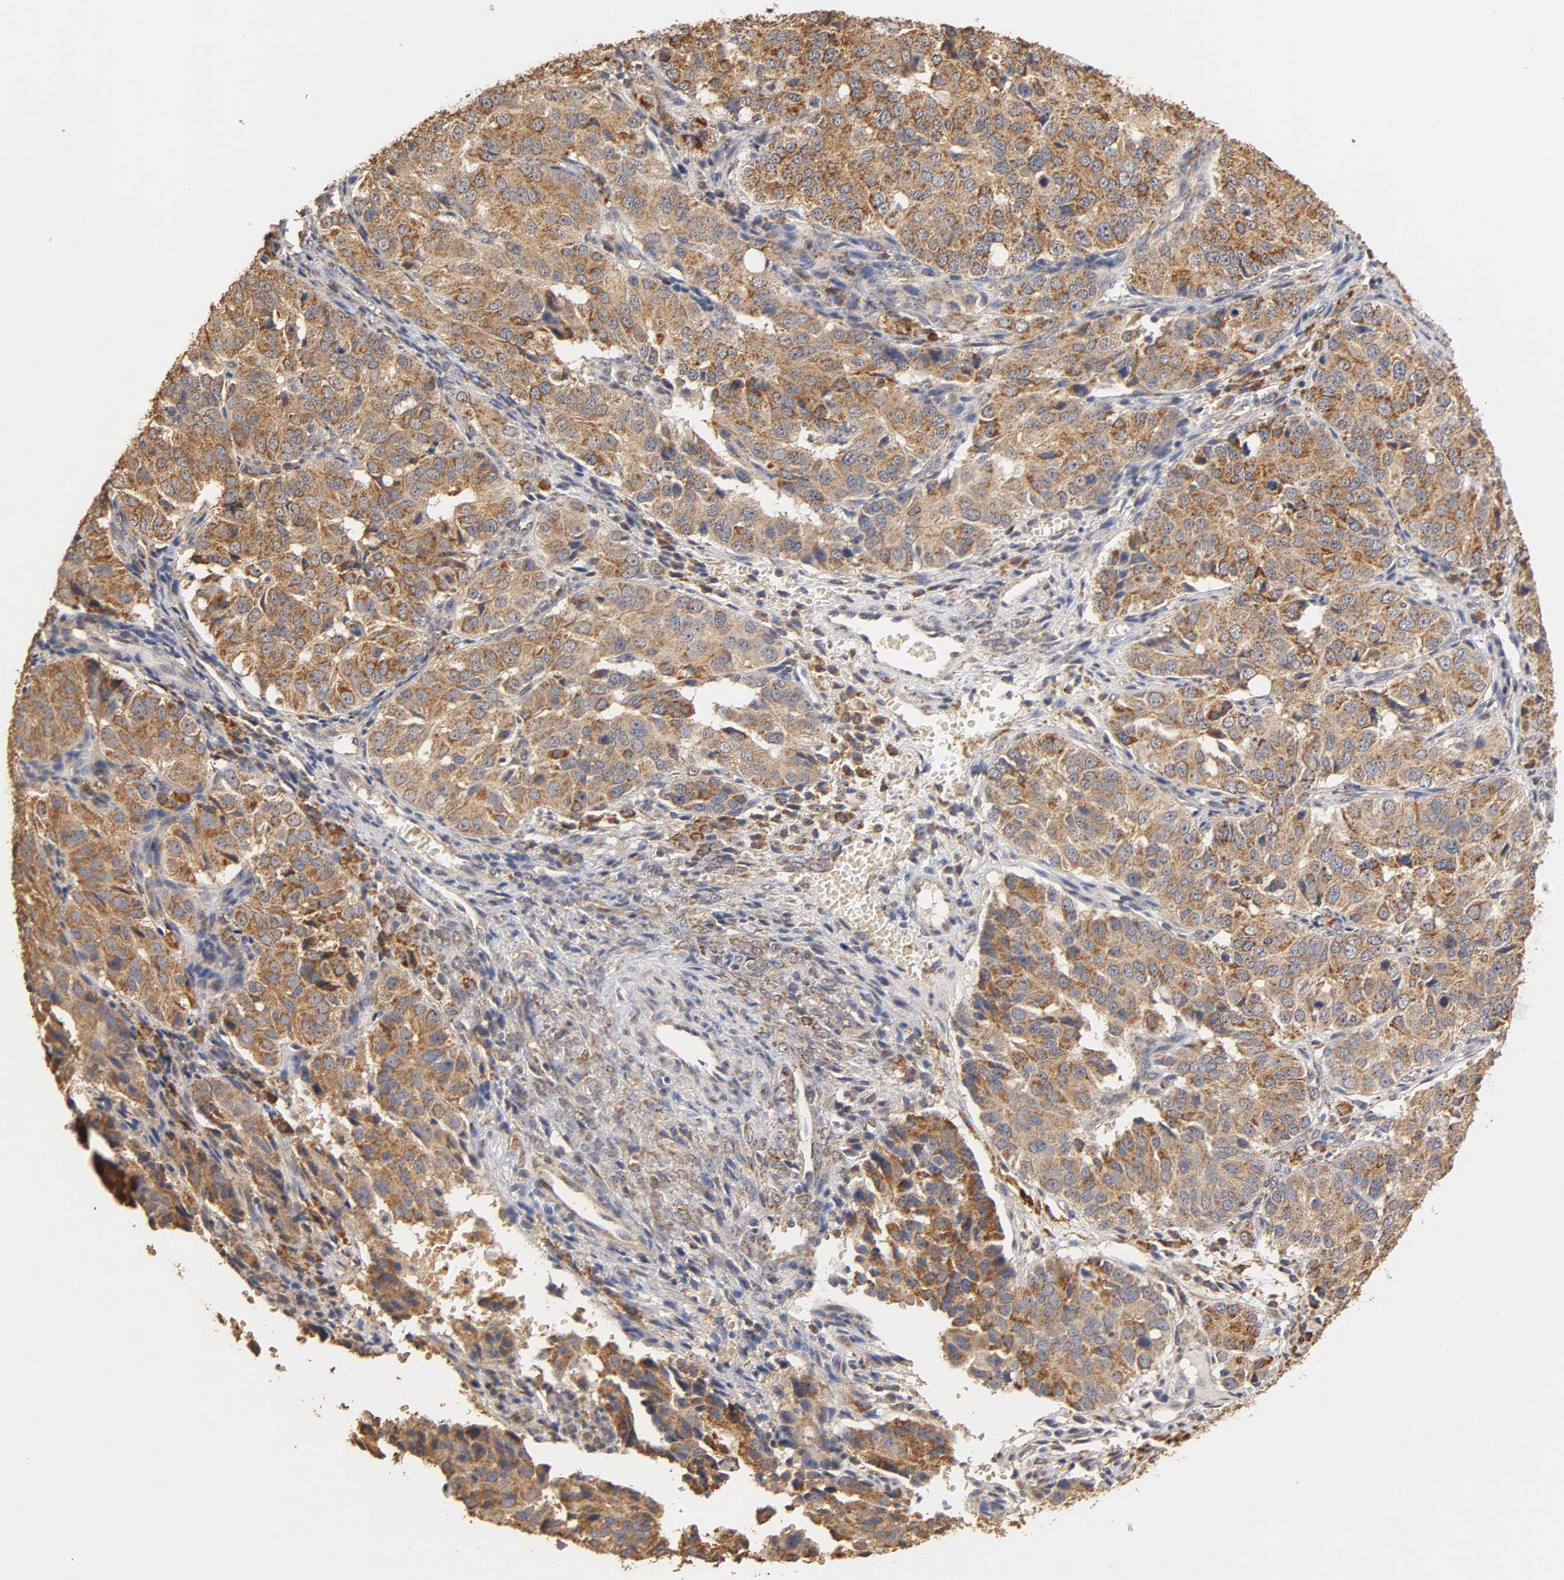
{"staining": {"intensity": "strong", "quantity": ">75%", "location": "cytoplasmic/membranous"}, "tissue": "ovarian cancer", "cell_type": "Tumor cells", "image_type": "cancer", "snomed": [{"axis": "morphology", "description": "Carcinoma, endometroid"}, {"axis": "topography", "description": "Ovary"}], "caption": "The immunohistochemical stain shows strong cytoplasmic/membranous expression in tumor cells of ovarian cancer tissue.", "gene": "PKN1", "patient": {"sex": "female", "age": 51}}